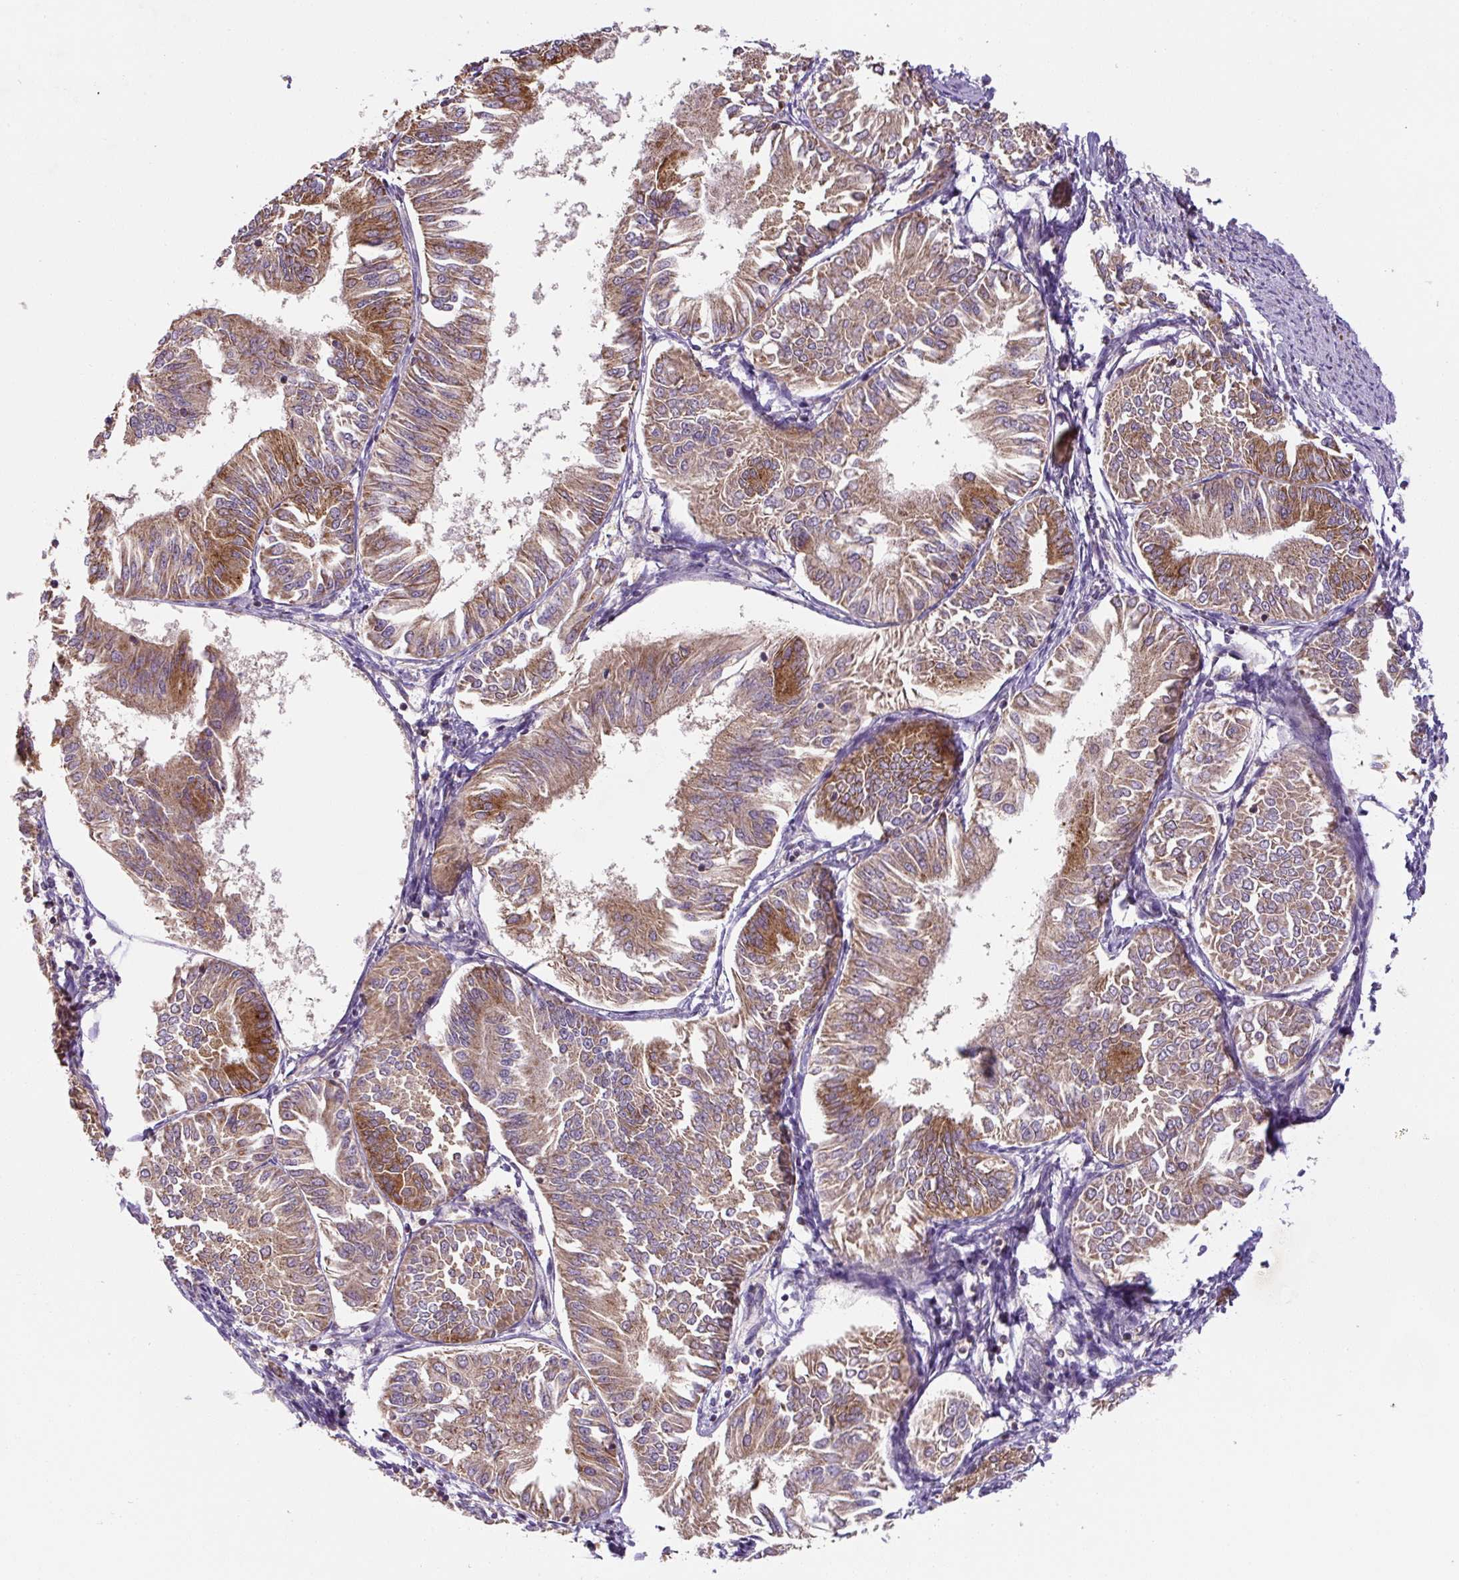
{"staining": {"intensity": "moderate", "quantity": ">75%", "location": "cytoplasmic/membranous"}, "tissue": "endometrial cancer", "cell_type": "Tumor cells", "image_type": "cancer", "snomed": [{"axis": "morphology", "description": "Adenocarcinoma, NOS"}, {"axis": "topography", "description": "Endometrium"}], "caption": "Protein expression analysis of endometrial adenocarcinoma displays moderate cytoplasmic/membranous staining in approximately >75% of tumor cells. Immunohistochemistry stains the protein of interest in brown and the nuclei are stained blue.", "gene": "MFSD9", "patient": {"sex": "female", "age": 58}}